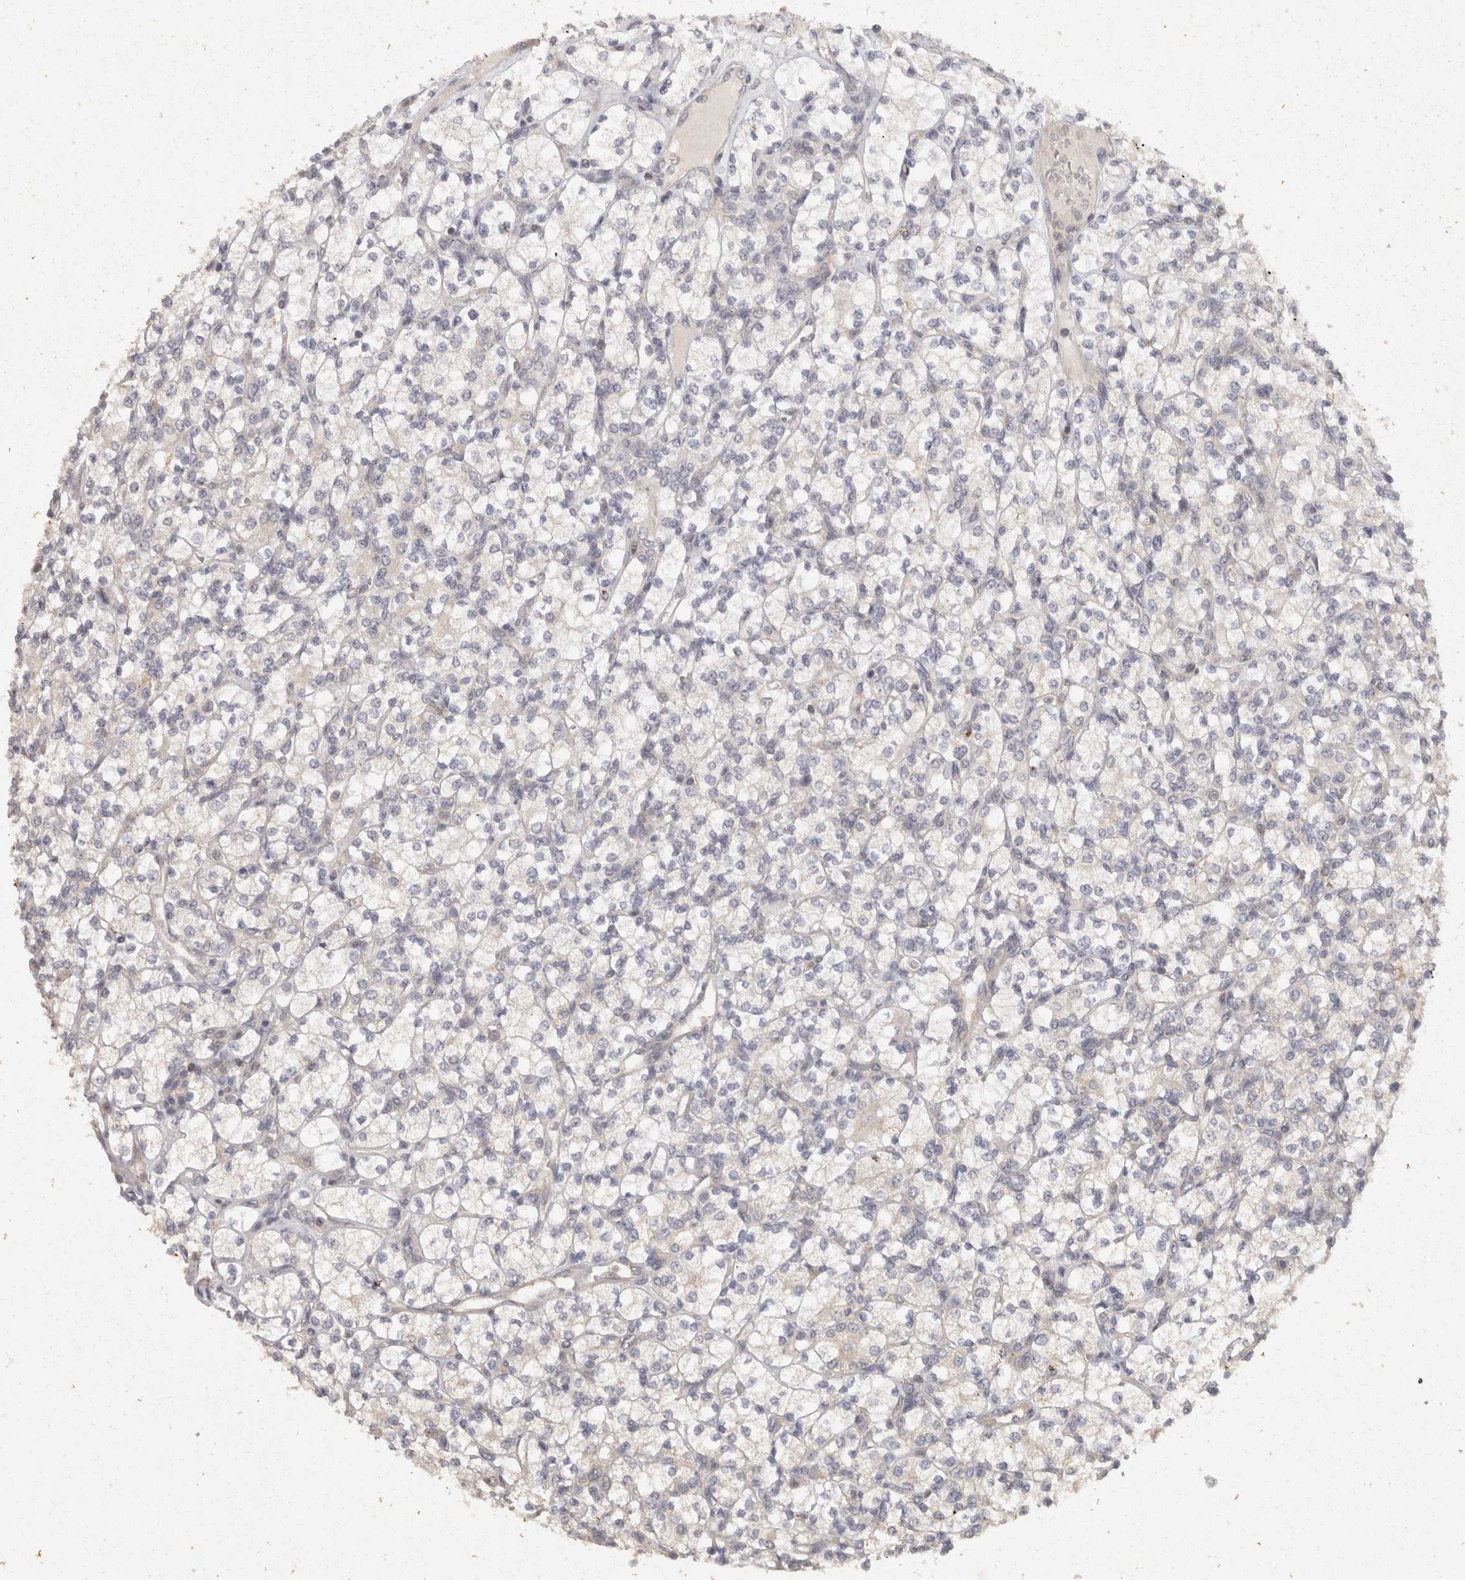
{"staining": {"intensity": "negative", "quantity": "none", "location": "none"}, "tissue": "renal cancer", "cell_type": "Tumor cells", "image_type": "cancer", "snomed": [{"axis": "morphology", "description": "Adenocarcinoma, NOS"}, {"axis": "topography", "description": "Kidney"}], "caption": "DAB (3,3'-diaminobenzidine) immunohistochemical staining of renal cancer (adenocarcinoma) demonstrates no significant staining in tumor cells.", "gene": "ACAT2", "patient": {"sex": "male", "age": 77}}